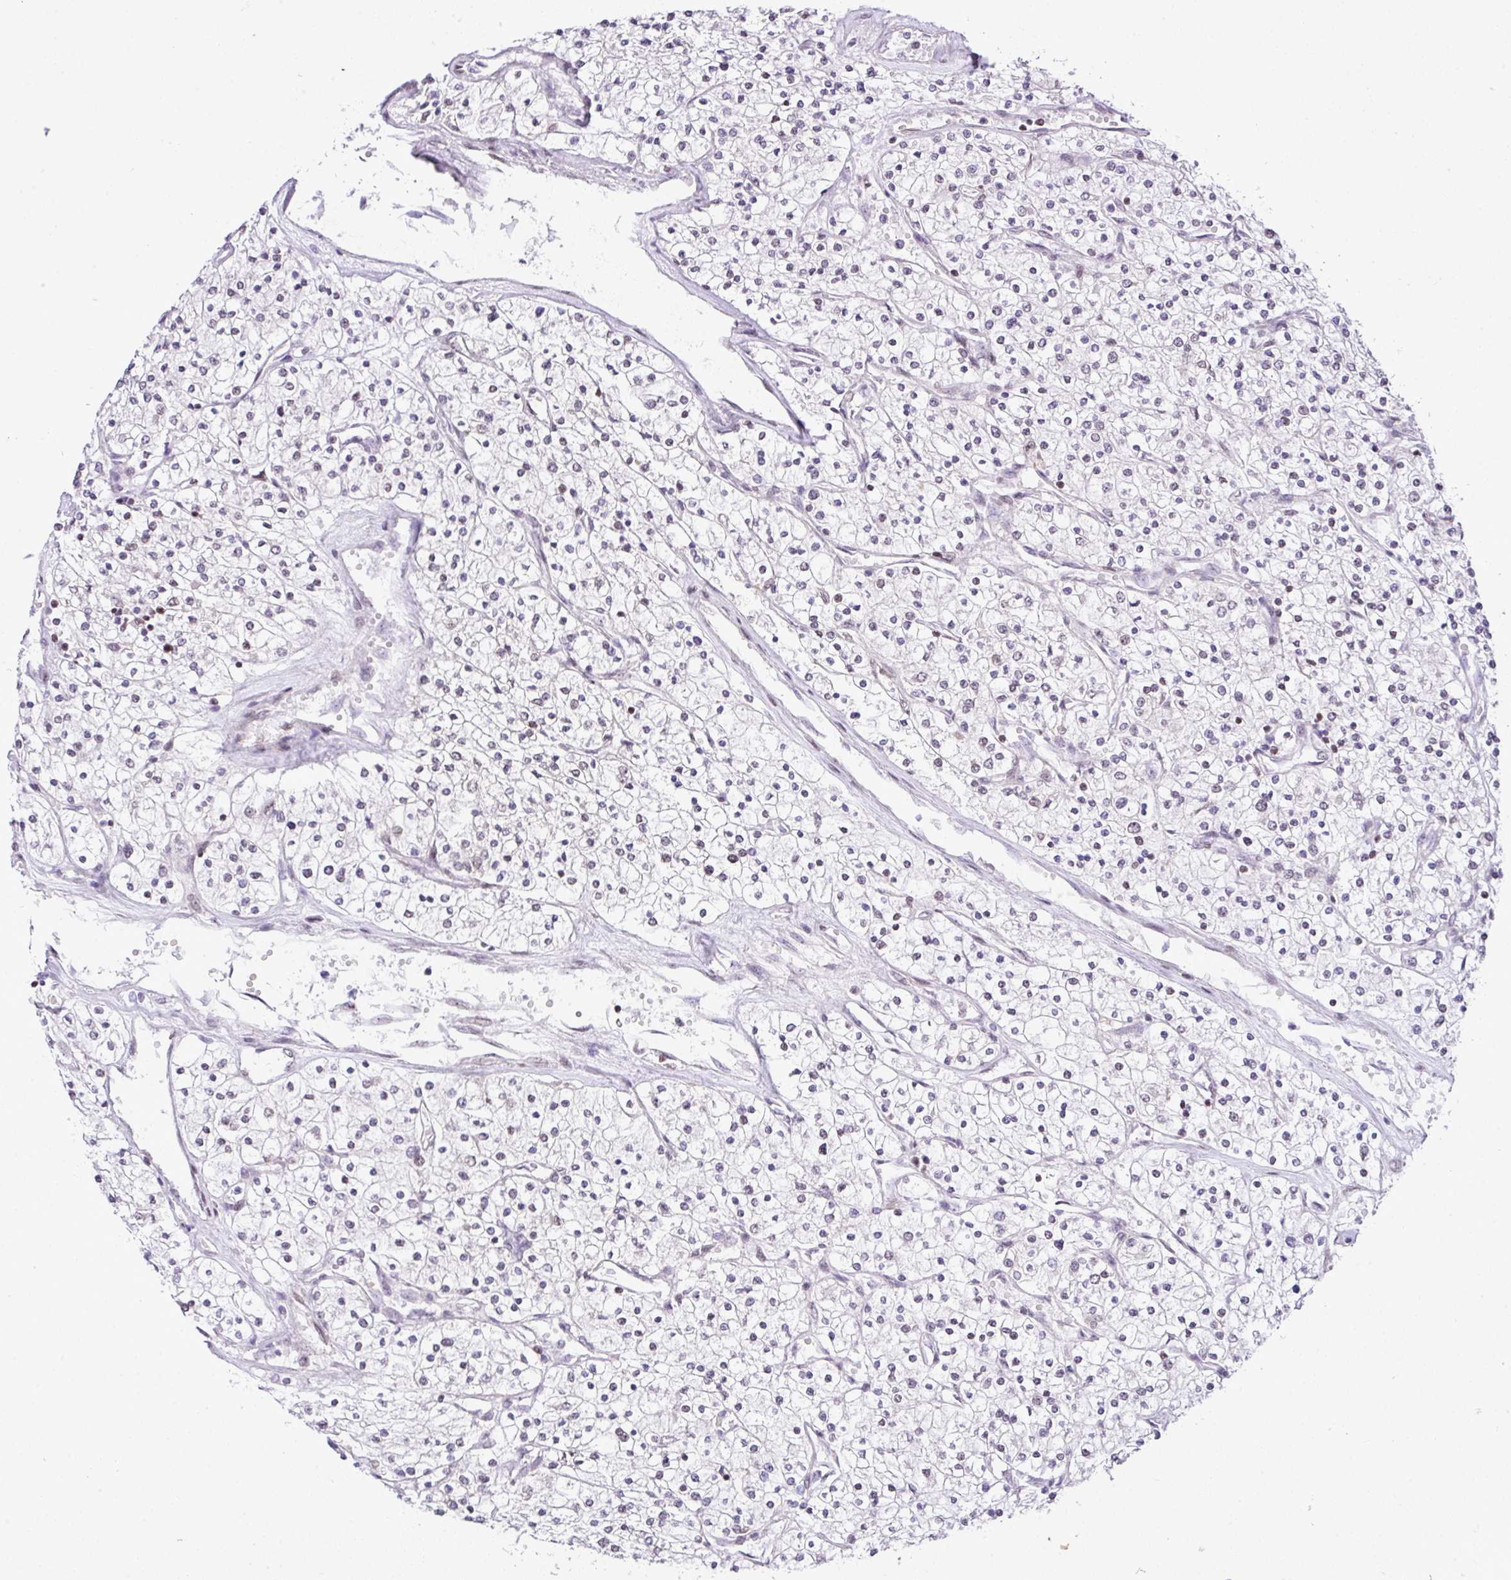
{"staining": {"intensity": "negative", "quantity": "none", "location": "none"}, "tissue": "renal cancer", "cell_type": "Tumor cells", "image_type": "cancer", "snomed": [{"axis": "morphology", "description": "Adenocarcinoma, NOS"}, {"axis": "topography", "description": "Kidney"}], "caption": "DAB immunohistochemical staining of renal cancer (adenocarcinoma) reveals no significant staining in tumor cells. (Brightfield microscopy of DAB immunohistochemistry (IHC) at high magnification).", "gene": "CCDC137", "patient": {"sex": "male", "age": 80}}